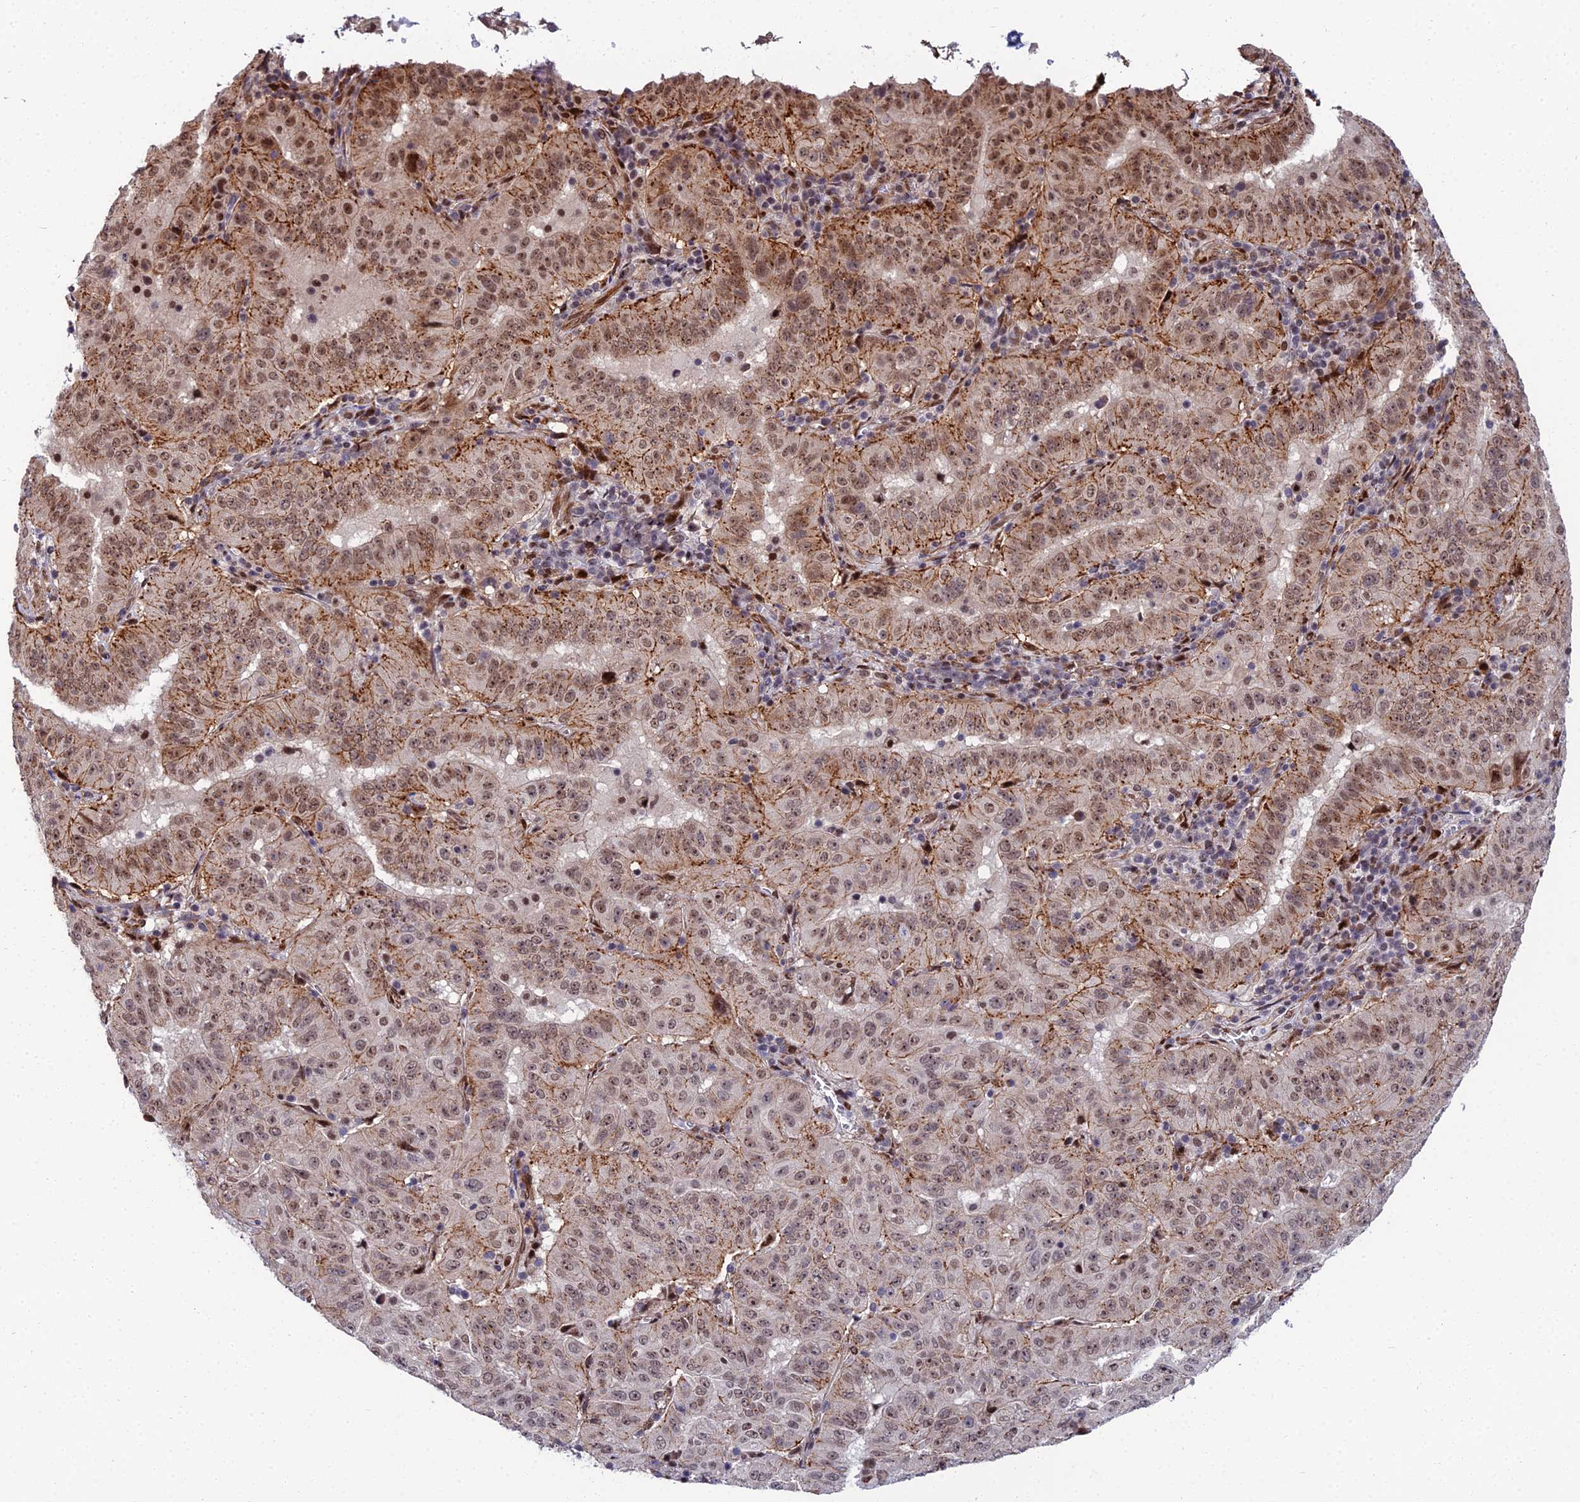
{"staining": {"intensity": "moderate", "quantity": ">75%", "location": "cytoplasmic/membranous,nuclear"}, "tissue": "pancreatic cancer", "cell_type": "Tumor cells", "image_type": "cancer", "snomed": [{"axis": "morphology", "description": "Adenocarcinoma, NOS"}, {"axis": "topography", "description": "Pancreas"}], "caption": "IHC micrograph of neoplastic tissue: human pancreatic adenocarcinoma stained using immunohistochemistry shows medium levels of moderate protein expression localized specifically in the cytoplasmic/membranous and nuclear of tumor cells, appearing as a cytoplasmic/membranous and nuclear brown color.", "gene": "ZNF668", "patient": {"sex": "male", "age": 63}}